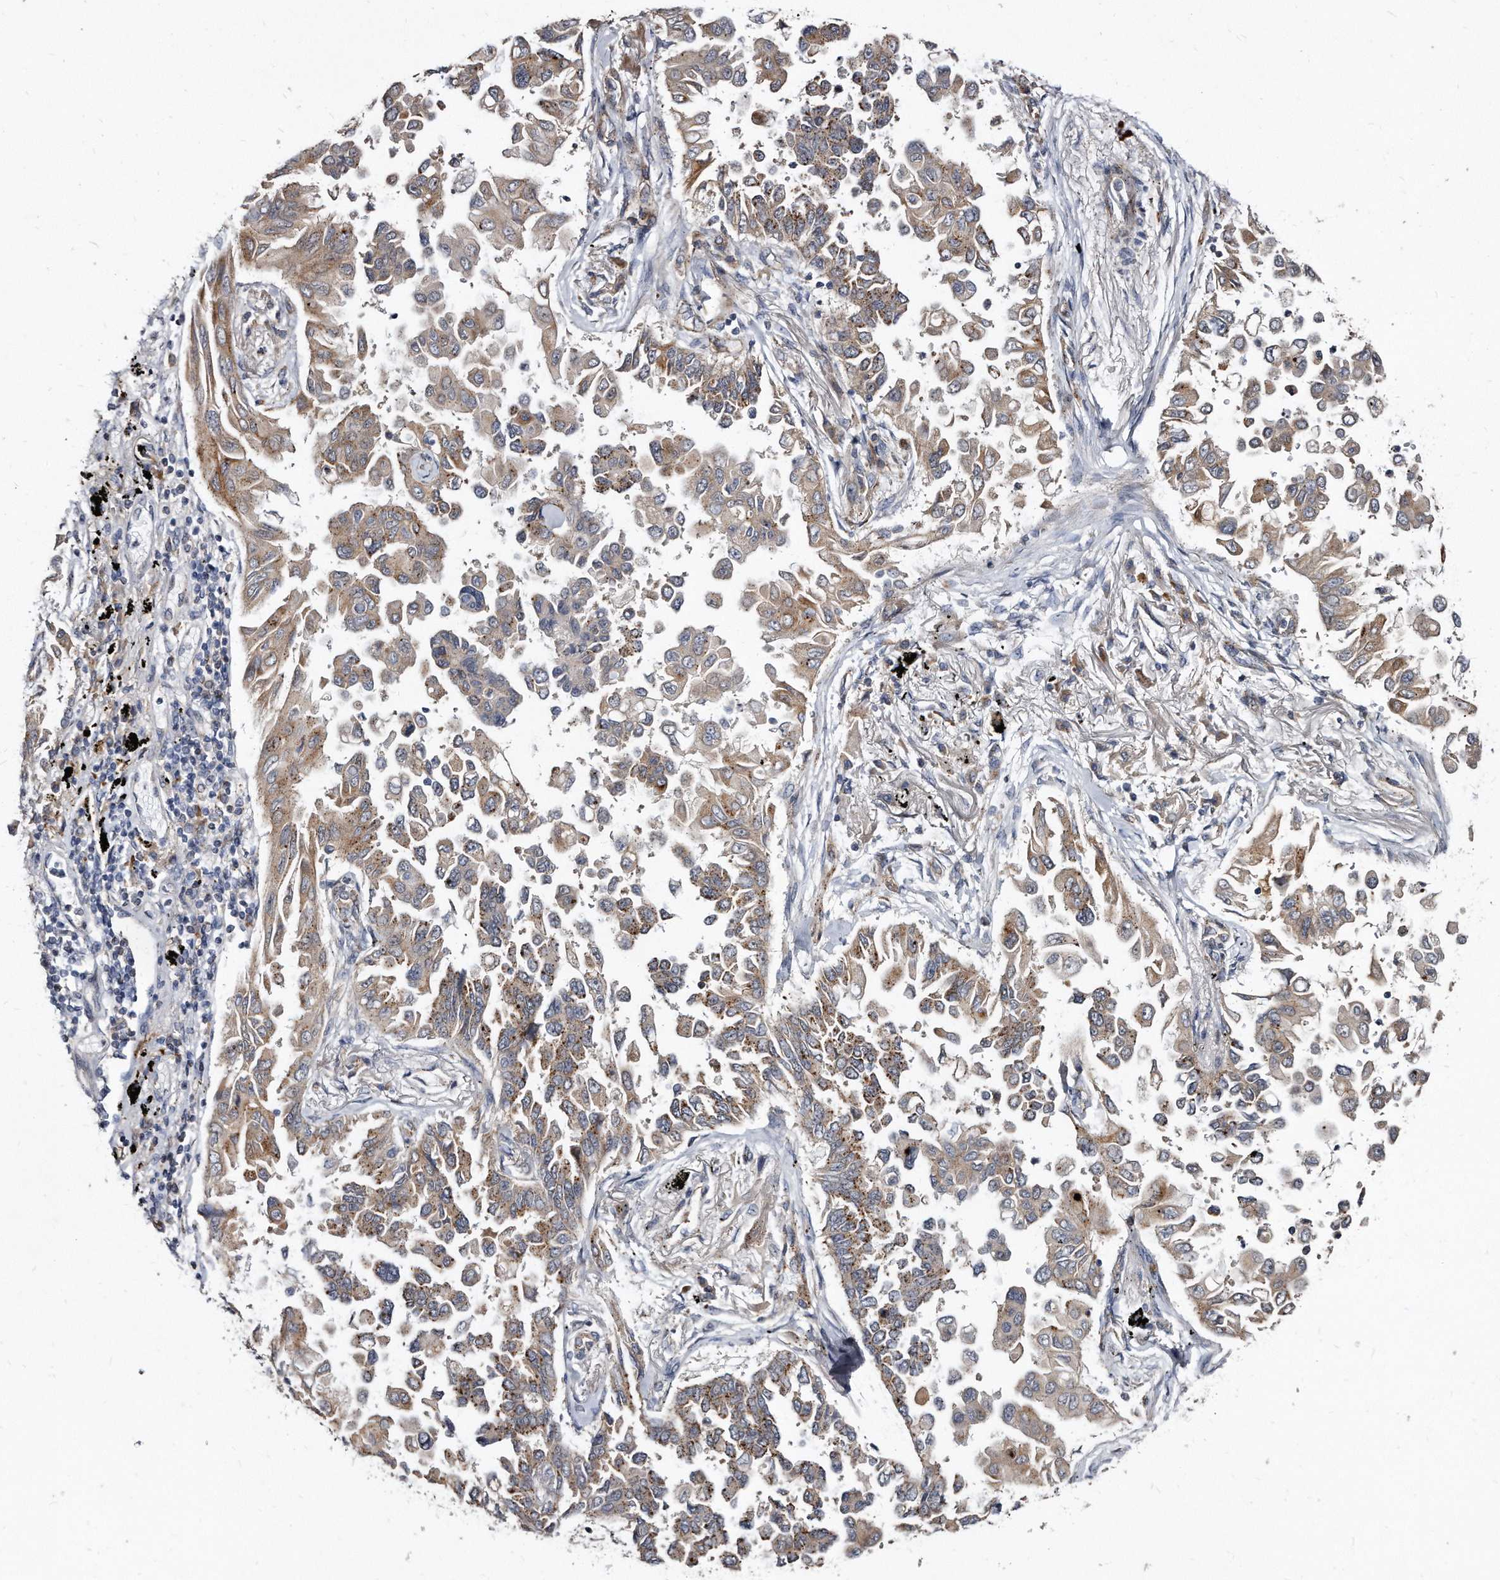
{"staining": {"intensity": "moderate", "quantity": ">75%", "location": "cytoplasmic/membranous"}, "tissue": "lung cancer", "cell_type": "Tumor cells", "image_type": "cancer", "snomed": [{"axis": "morphology", "description": "Adenocarcinoma, NOS"}, {"axis": "topography", "description": "Lung"}], "caption": "Immunohistochemical staining of human lung cancer displays medium levels of moderate cytoplasmic/membranous staining in about >75% of tumor cells.", "gene": "KLHDC3", "patient": {"sex": "female", "age": 67}}